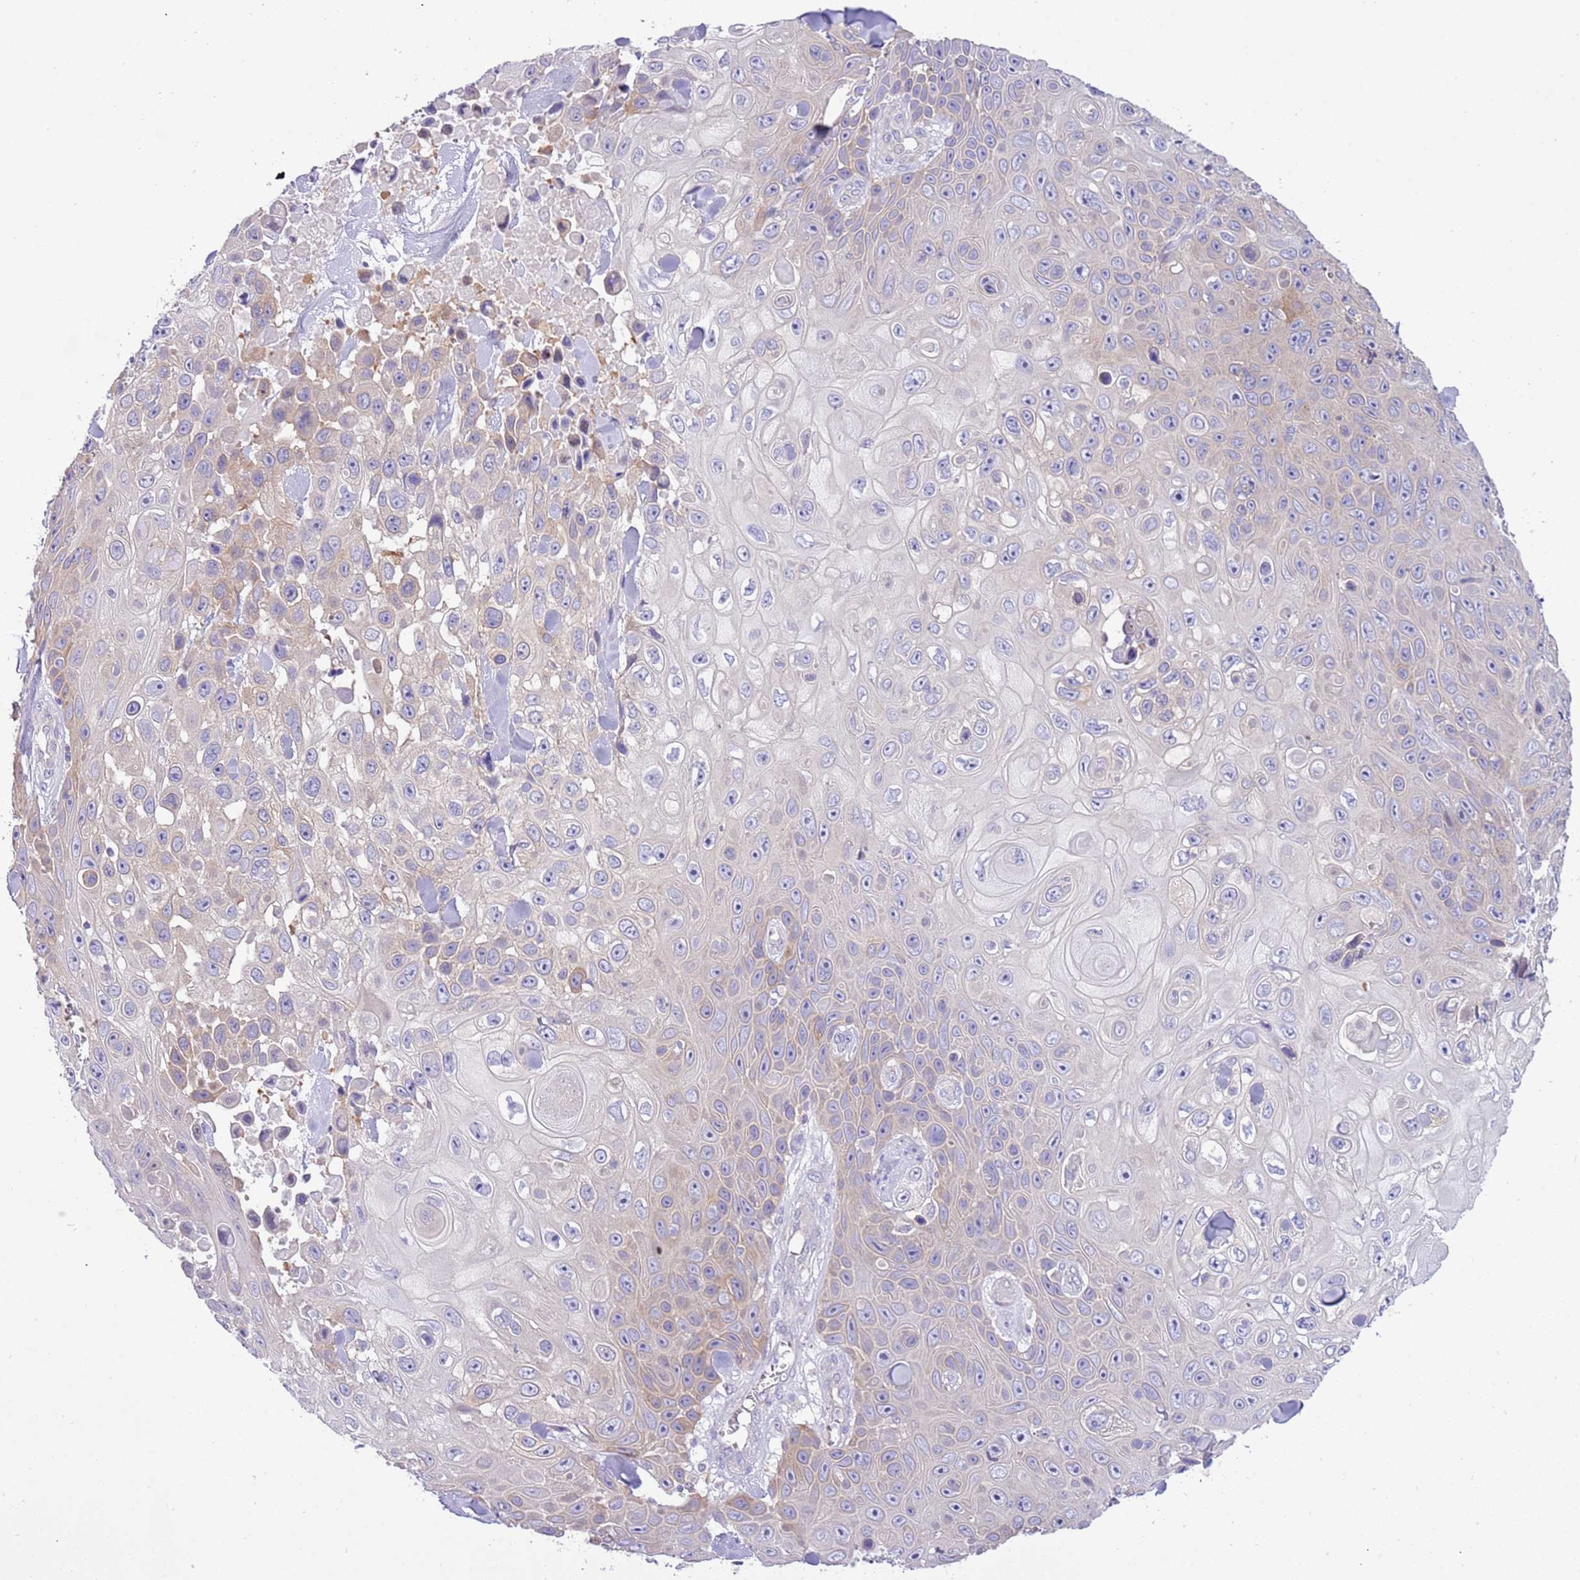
{"staining": {"intensity": "weak", "quantity": "<25%", "location": "cytoplasmic/membranous"}, "tissue": "skin cancer", "cell_type": "Tumor cells", "image_type": "cancer", "snomed": [{"axis": "morphology", "description": "Squamous cell carcinoma, NOS"}, {"axis": "topography", "description": "Skin"}], "caption": "This is an immunohistochemistry histopathology image of human squamous cell carcinoma (skin). There is no staining in tumor cells.", "gene": "STIP1", "patient": {"sex": "male", "age": 82}}